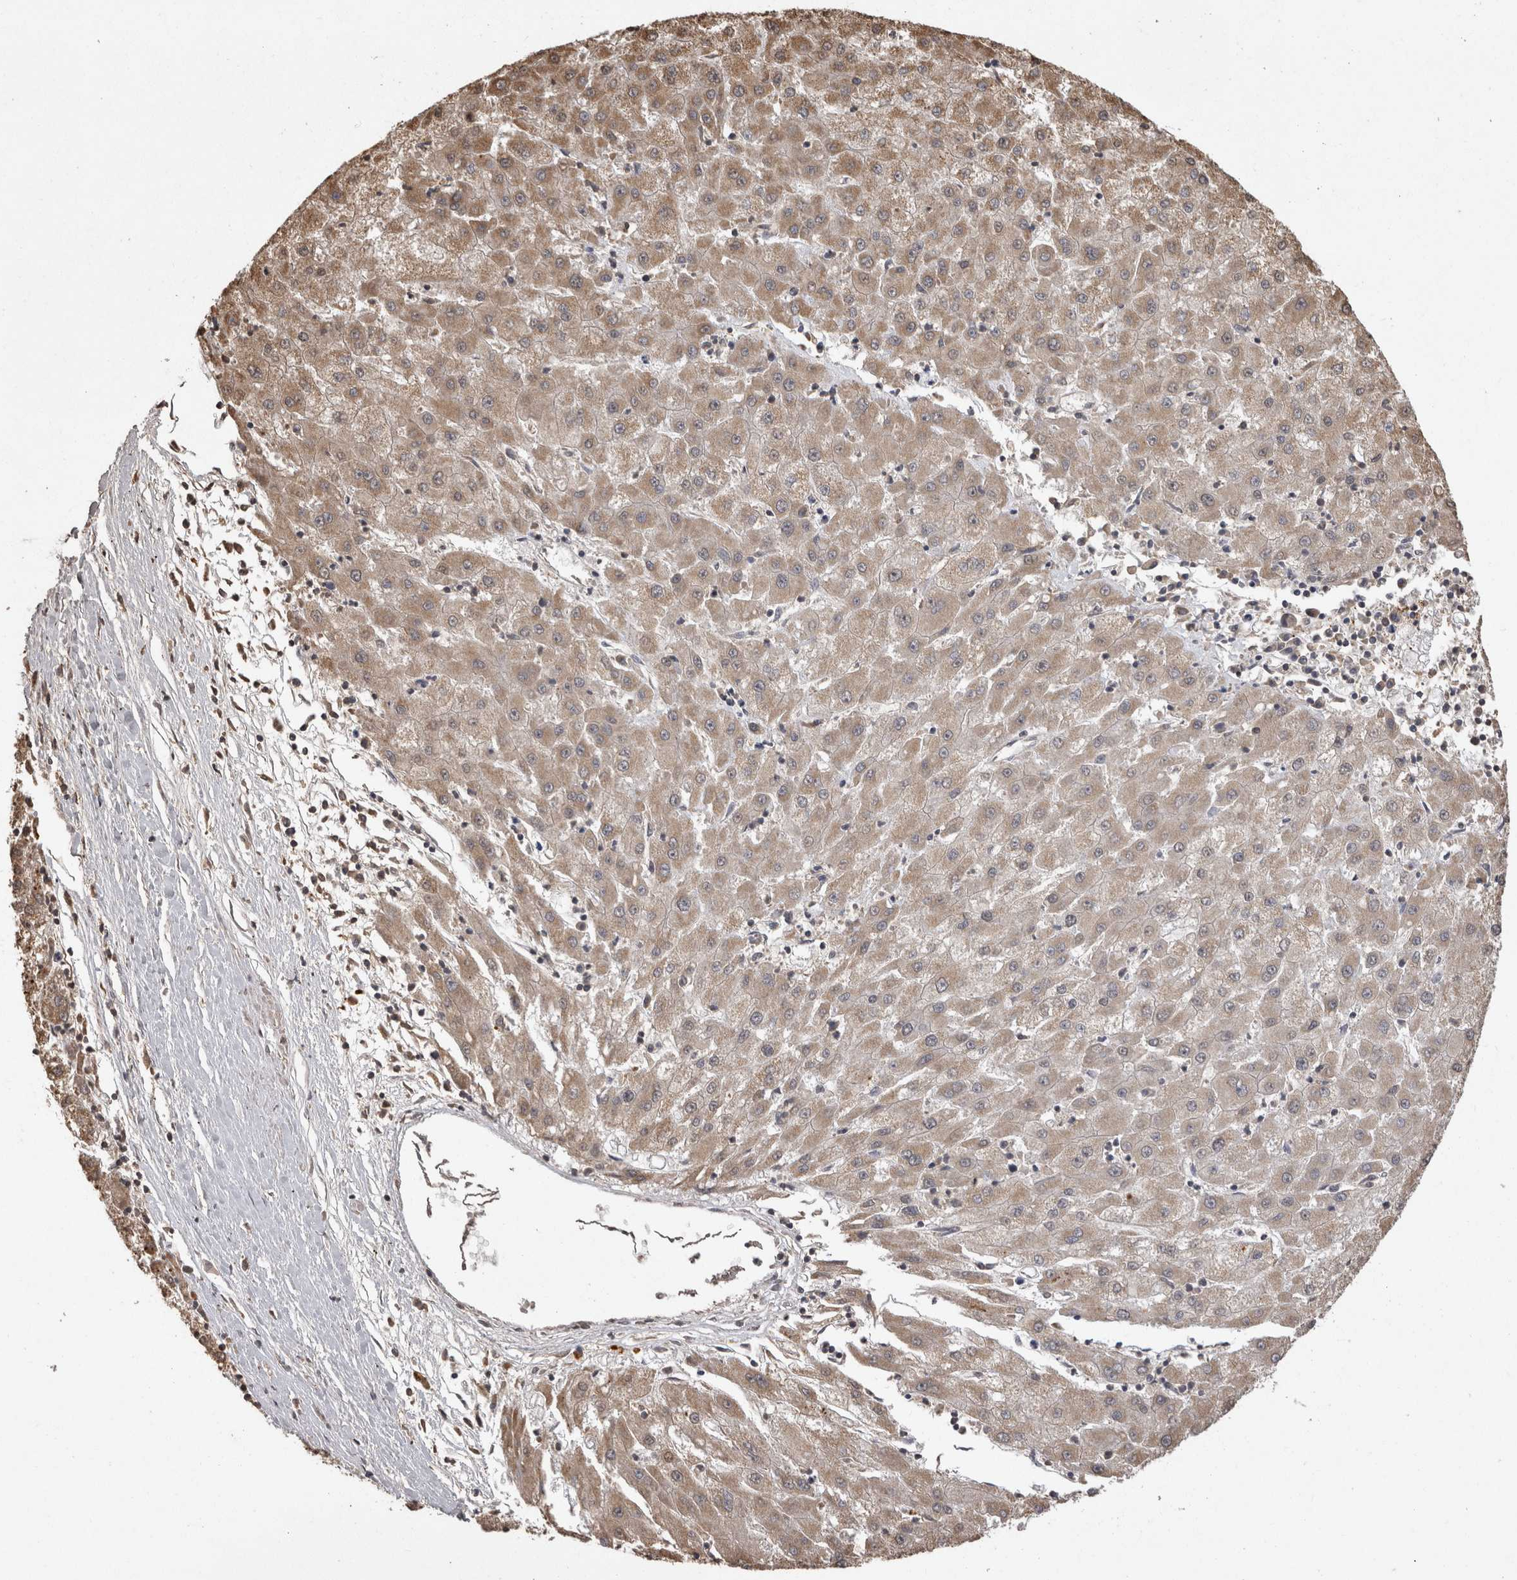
{"staining": {"intensity": "moderate", "quantity": "25%-75%", "location": "cytoplasmic/membranous"}, "tissue": "liver cancer", "cell_type": "Tumor cells", "image_type": "cancer", "snomed": [{"axis": "morphology", "description": "Carcinoma, Hepatocellular, NOS"}, {"axis": "topography", "description": "Liver"}], "caption": "DAB immunohistochemical staining of liver cancer reveals moderate cytoplasmic/membranous protein staining in approximately 25%-75% of tumor cells.", "gene": "SOCS5", "patient": {"sex": "male", "age": 72}}